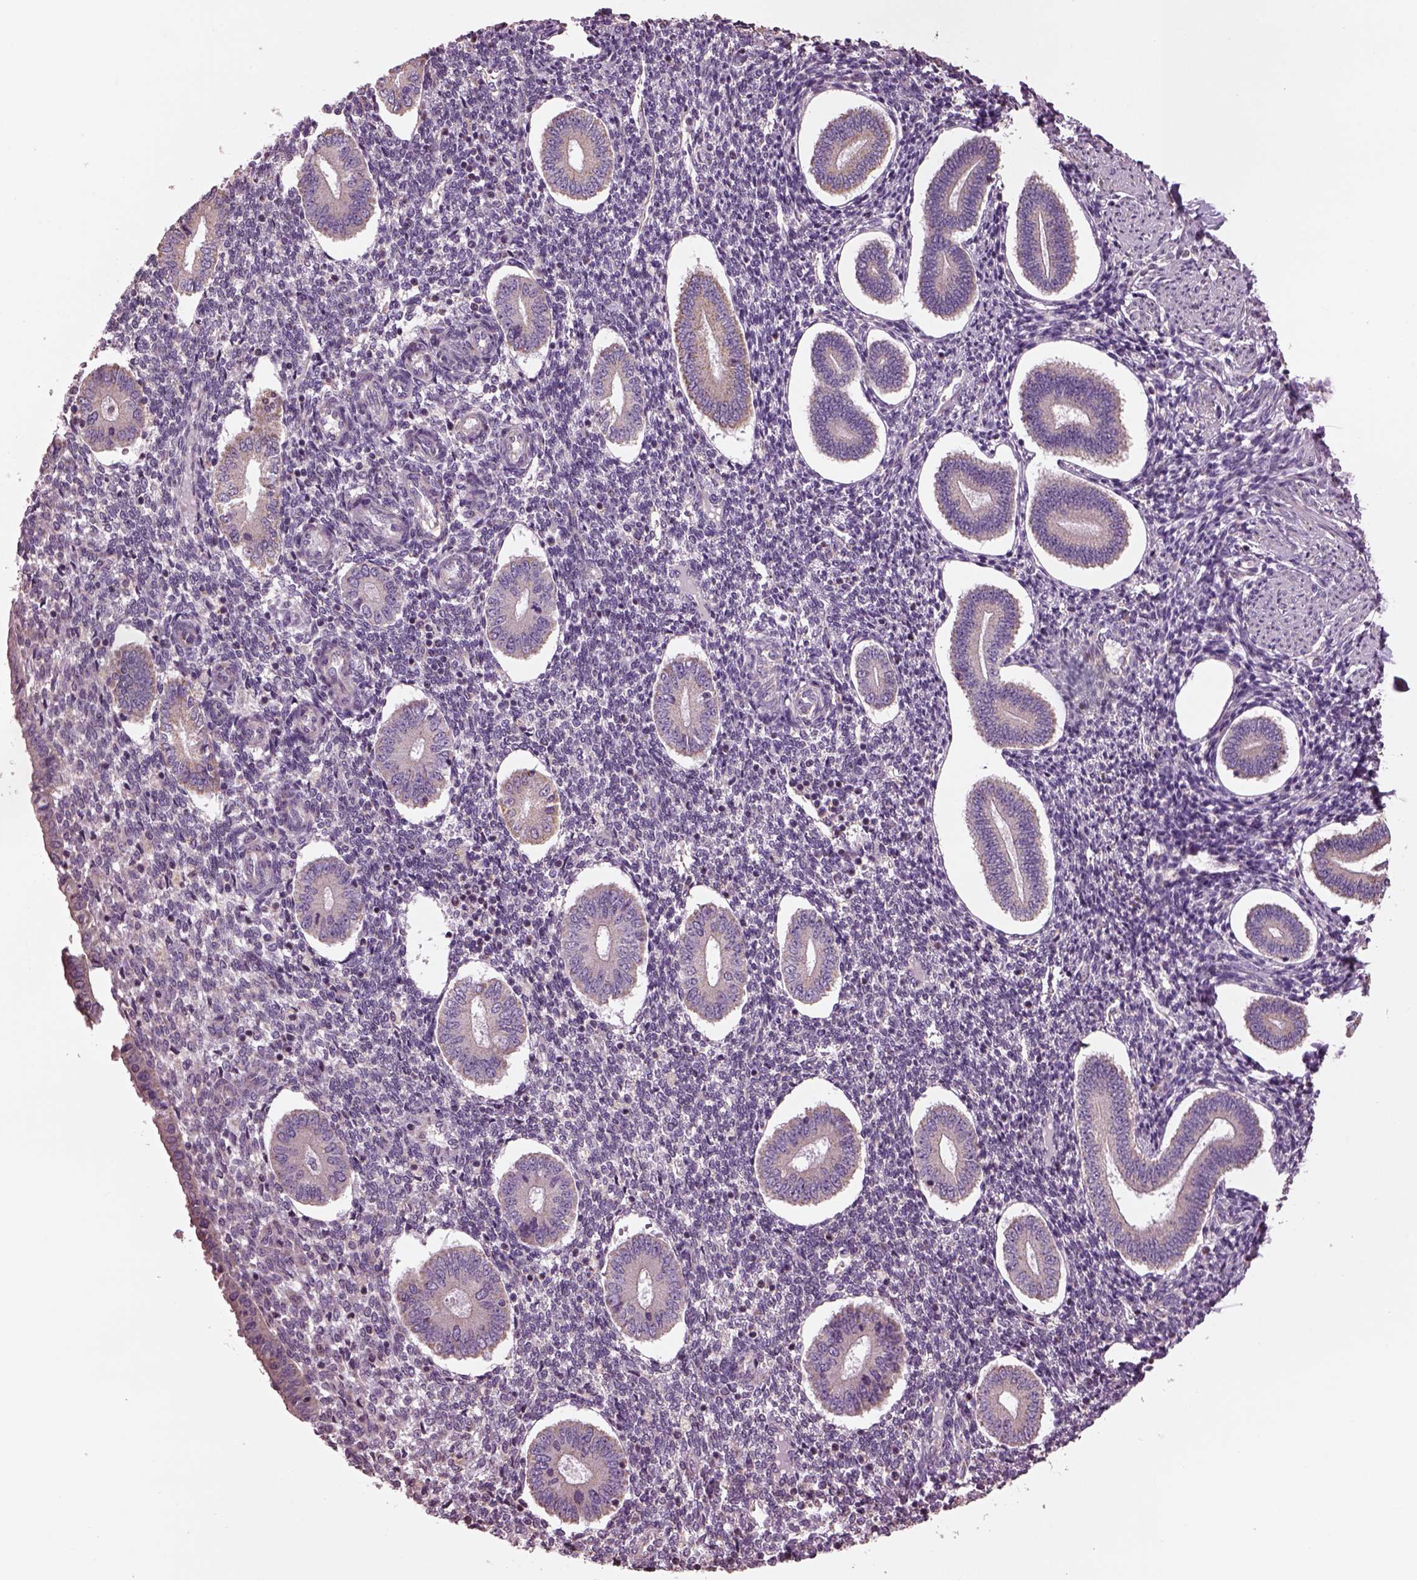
{"staining": {"intensity": "negative", "quantity": "none", "location": "none"}, "tissue": "endometrium", "cell_type": "Cells in endometrial stroma", "image_type": "normal", "snomed": [{"axis": "morphology", "description": "Normal tissue, NOS"}, {"axis": "topography", "description": "Endometrium"}], "caption": "There is no significant staining in cells in endometrial stroma of endometrium. (DAB (3,3'-diaminobenzidine) IHC, high magnification).", "gene": "SPATA7", "patient": {"sex": "female", "age": 40}}